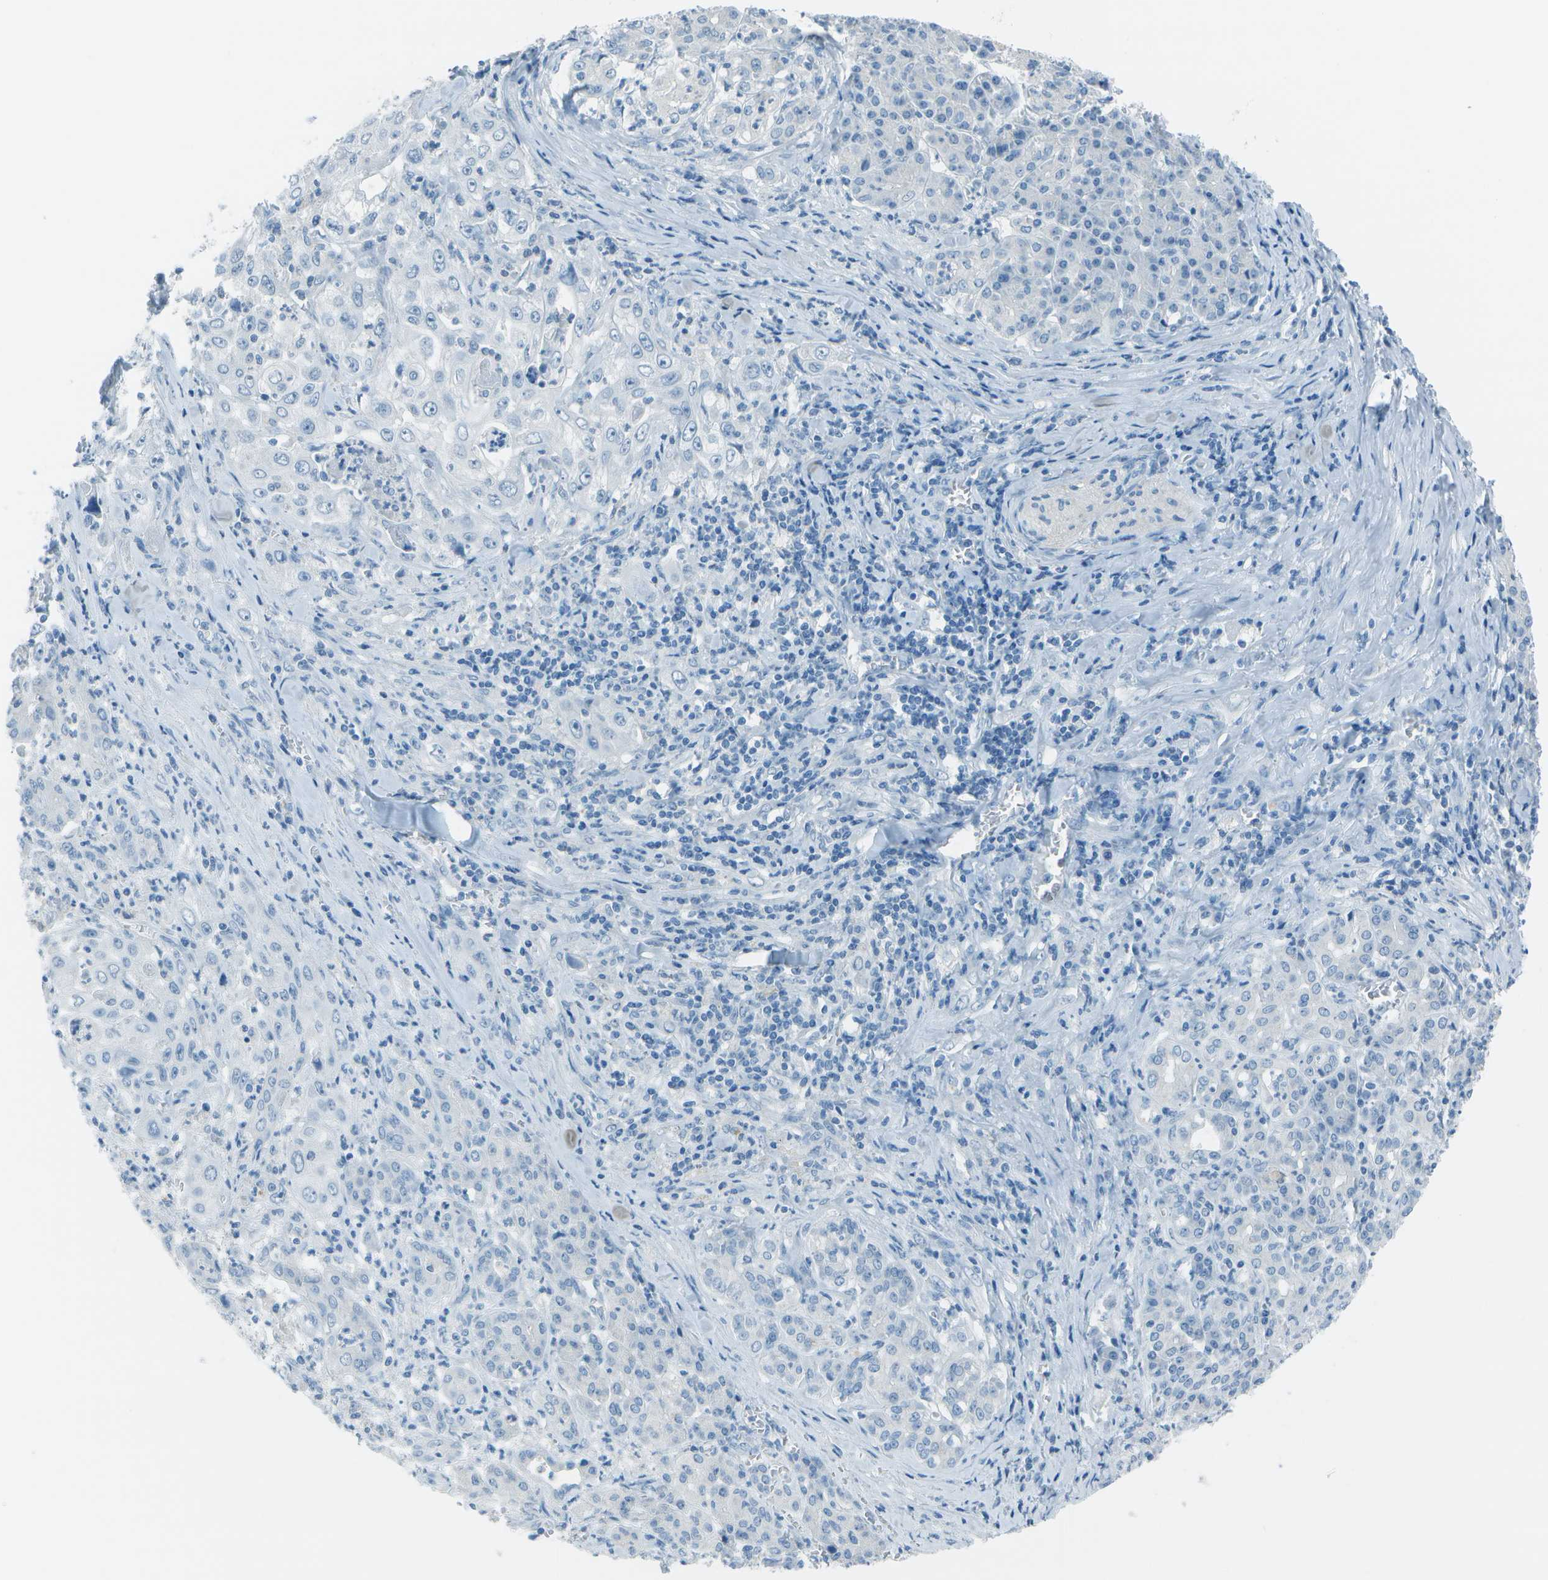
{"staining": {"intensity": "negative", "quantity": "none", "location": "none"}, "tissue": "pancreatic cancer", "cell_type": "Tumor cells", "image_type": "cancer", "snomed": [{"axis": "morphology", "description": "Adenocarcinoma, NOS"}, {"axis": "topography", "description": "Pancreas"}], "caption": "Immunohistochemistry (IHC) histopathology image of neoplastic tissue: adenocarcinoma (pancreatic) stained with DAB (3,3'-diaminobenzidine) shows no significant protein positivity in tumor cells. (DAB (3,3'-diaminobenzidine) immunohistochemistry visualized using brightfield microscopy, high magnification).", "gene": "FGF1", "patient": {"sex": "male", "age": 70}}